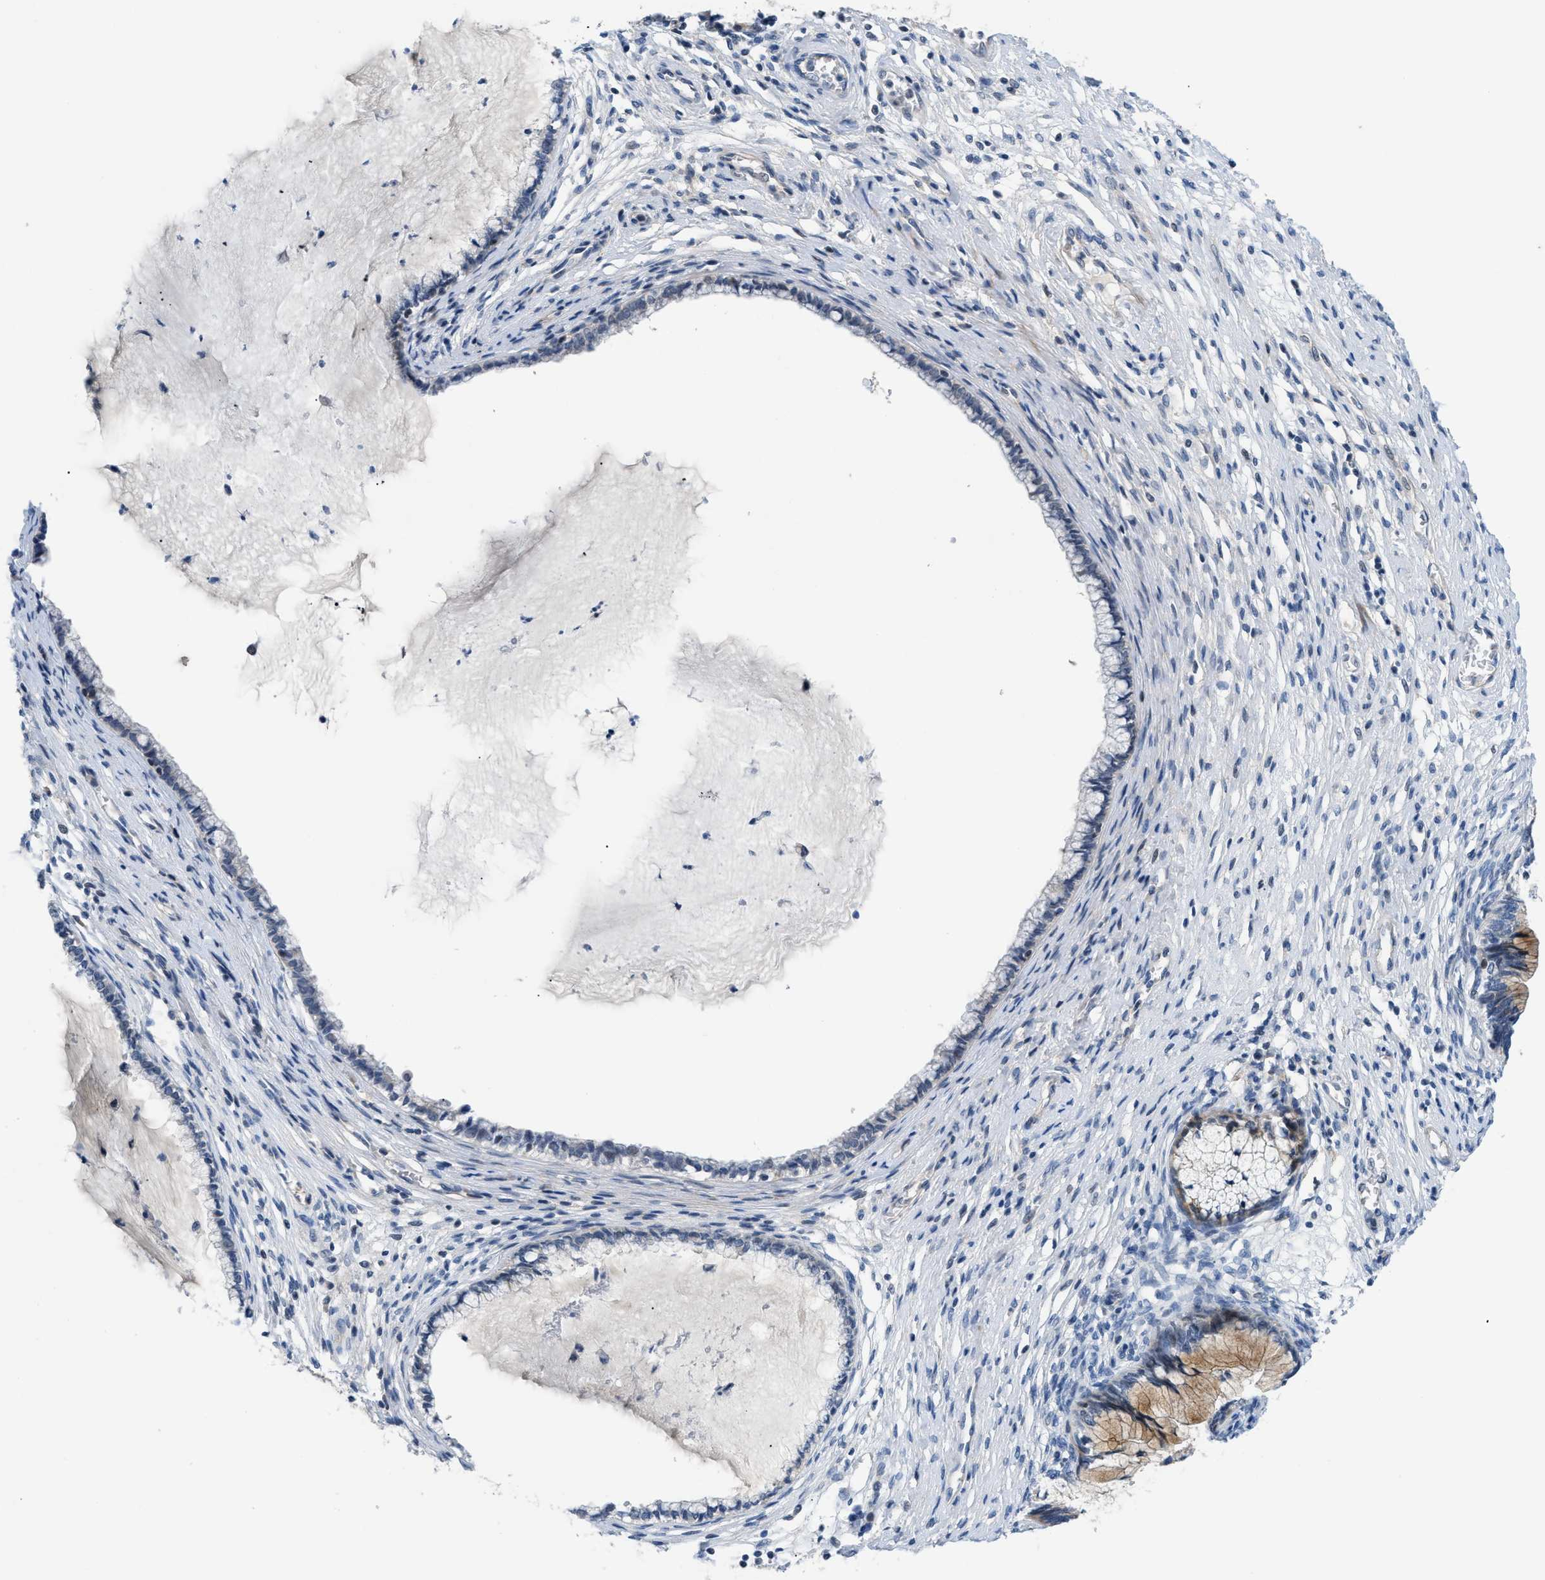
{"staining": {"intensity": "moderate", "quantity": "25%-75%", "location": "cytoplasmic/membranous"}, "tissue": "cervical cancer", "cell_type": "Tumor cells", "image_type": "cancer", "snomed": [{"axis": "morphology", "description": "Adenocarcinoma, NOS"}, {"axis": "topography", "description": "Cervix"}], "caption": "The immunohistochemical stain labels moderate cytoplasmic/membranous staining in tumor cells of cervical cancer tissue. (DAB (3,3'-diaminobenzidine) IHC with brightfield microscopy, high magnification).", "gene": "FDCSP", "patient": {"sex": "female", "age": 44}}